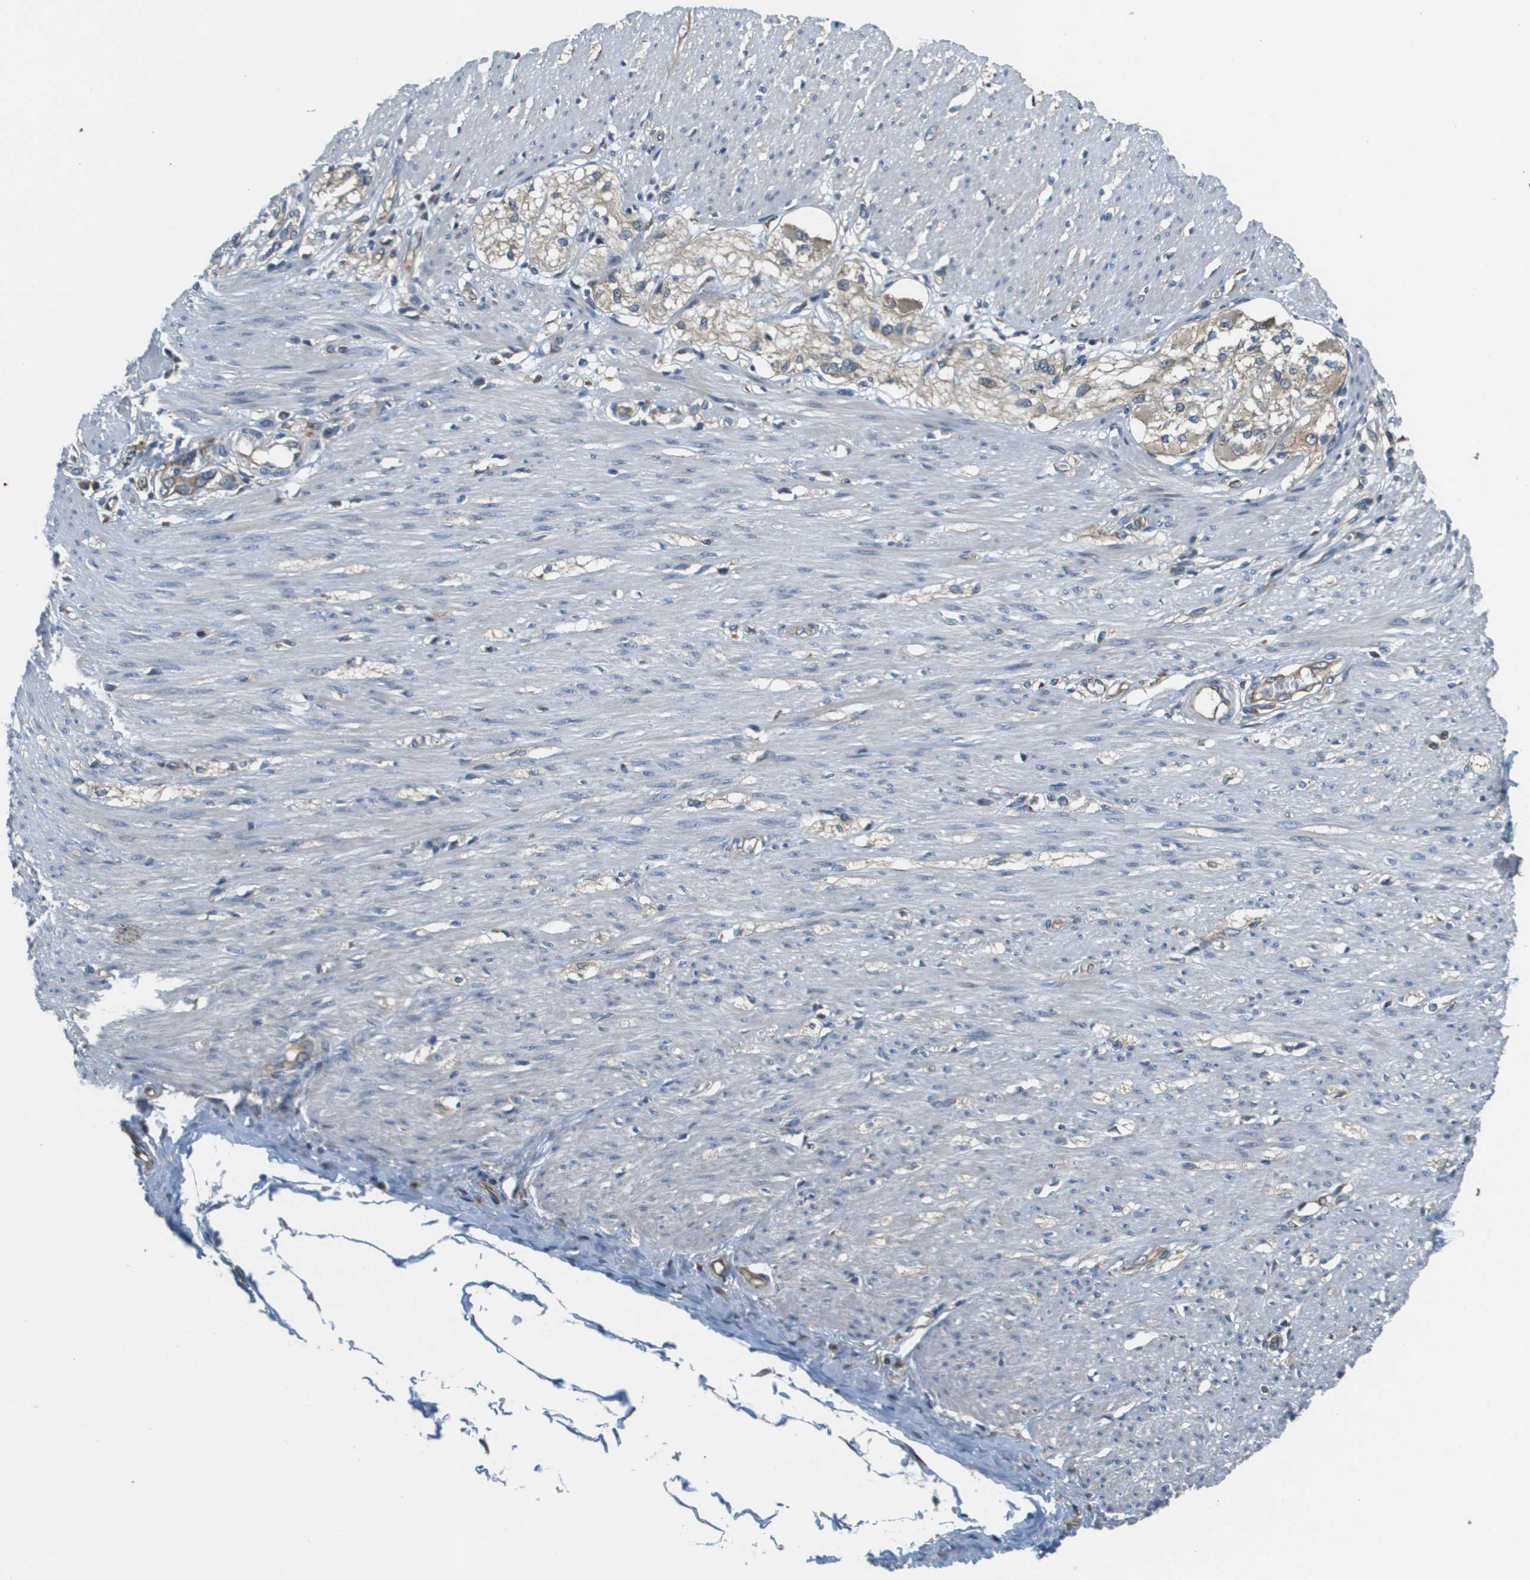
{"staining": {"intensity": "weak", "quantity": ">75%", "location": "cytoplasmic/membranous"}, "tissue": "adipose tissue", "cell_type": "Adipocytes", "image_type": "normal", "snomed": [{"axis": "morphology", "description": "Normal tissue, NOS"}, {"axis": "morphology", "description": "Adenocarcinoma, NOS"}, {"axis": "topography", "description": "Colon"}, {"axis": "topography", "description": "Peripheral nerve tissue"}], "caption": "Immunohistochemistry (IHC) micrograph of unremarkable adipose tissue: adipose tissue stained using immunohistochemistry (IHC) demonstrates low levels of weak protein expression localized specifically in the cytoplasmic/membranous of adipocytes, appearing as a cytoplasmic/membranous brown color.", "gene": "SAMSN1", "patient": {"sex": "male", "age": 14}}